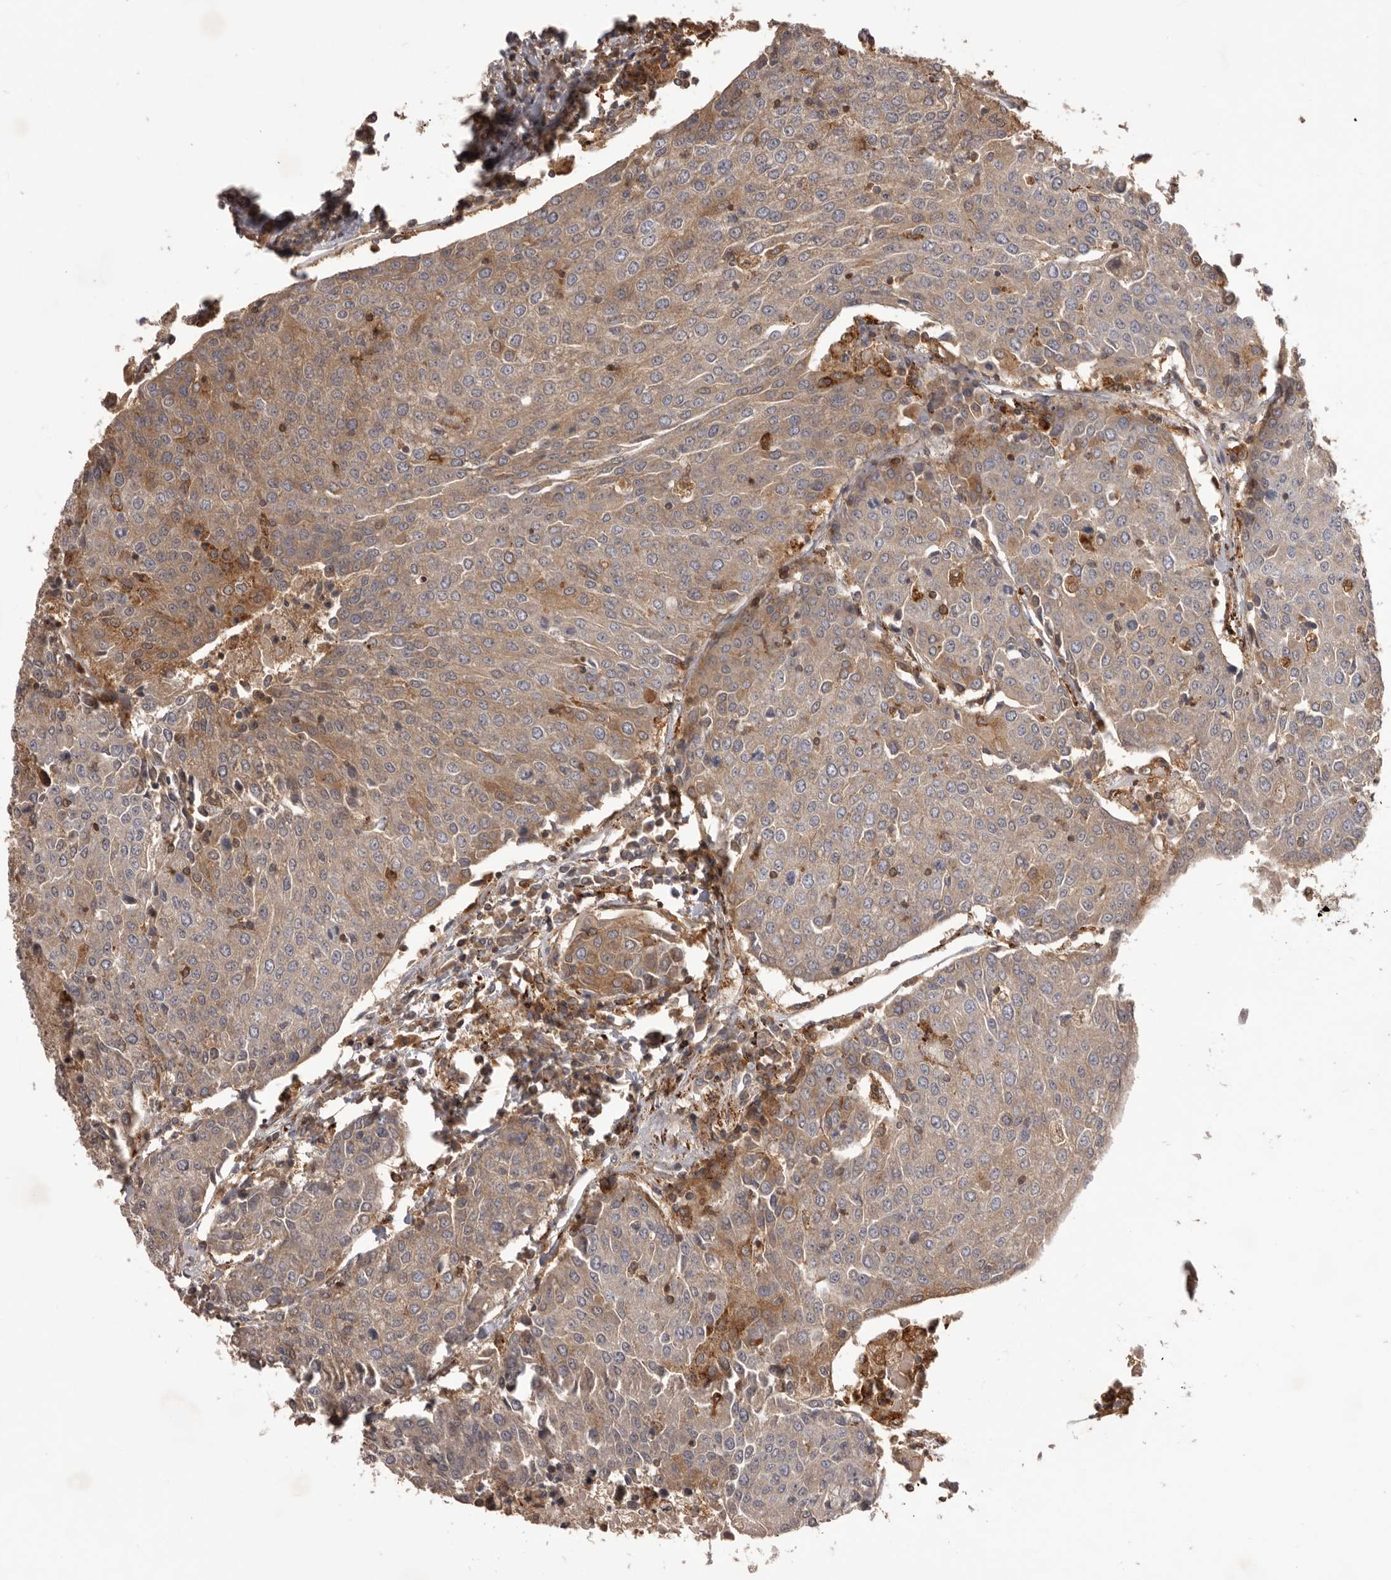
{"staining": {"intensity": "moderate", "quantity": "<25%", "location": "cytoplasmic/membranous"}, "tissue": "urothelial cancer", "cell_type": "Tumor cells", "image_type": "cancer", "snomed": [{"axis": "morphology", "description": "Urothelial carcinoma, High grade"}, {"axis": "topography", "description": "Urinary bladder"}], "caption": "Urothelial carcinoma (high-grade) stained for a protein (brown) reveals moderate cytoplasmic/membranous positive positivity in approximately <25% of tumor cells.", "gene": "GLIPR2", "patient": {"sex": "female", "age": 85}}